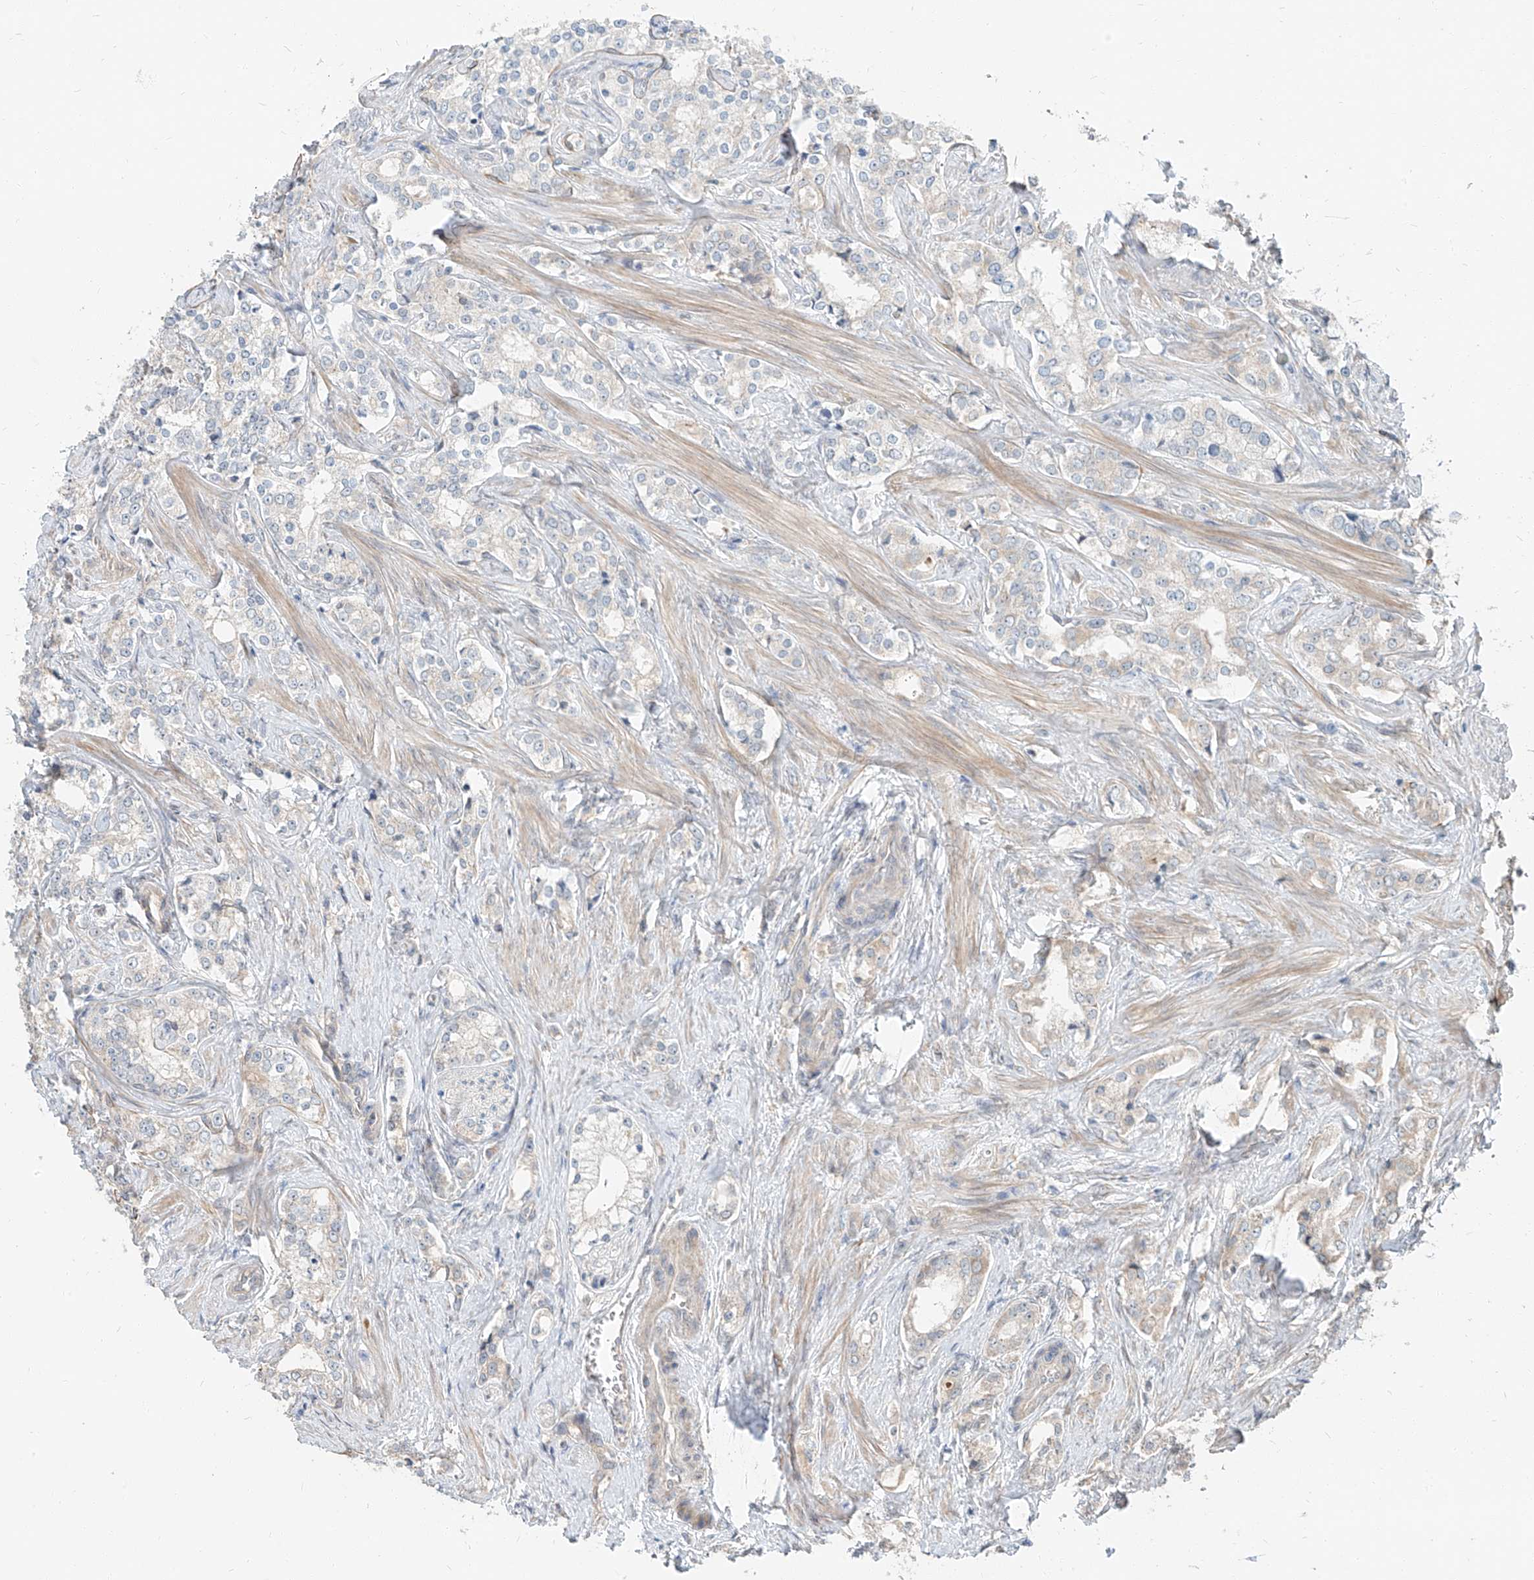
{"staining": {"intensity": "negative", "quantity": "none", "location": "none"}, "tissue": "prostate cancer", "cell_type": "Tumor cells", "image_type": "cancer", "snomed": [{"axis": "morphology", "description": "Adenocarcinoma, High grade"}, {"axis": "topography", "description": "Prostate"}], "caption": "A histopathology image of human prostate cancer is negative for staining in tumor cells.", "gene": "STX19", "patient": {"sex": "male", "age": 66}}